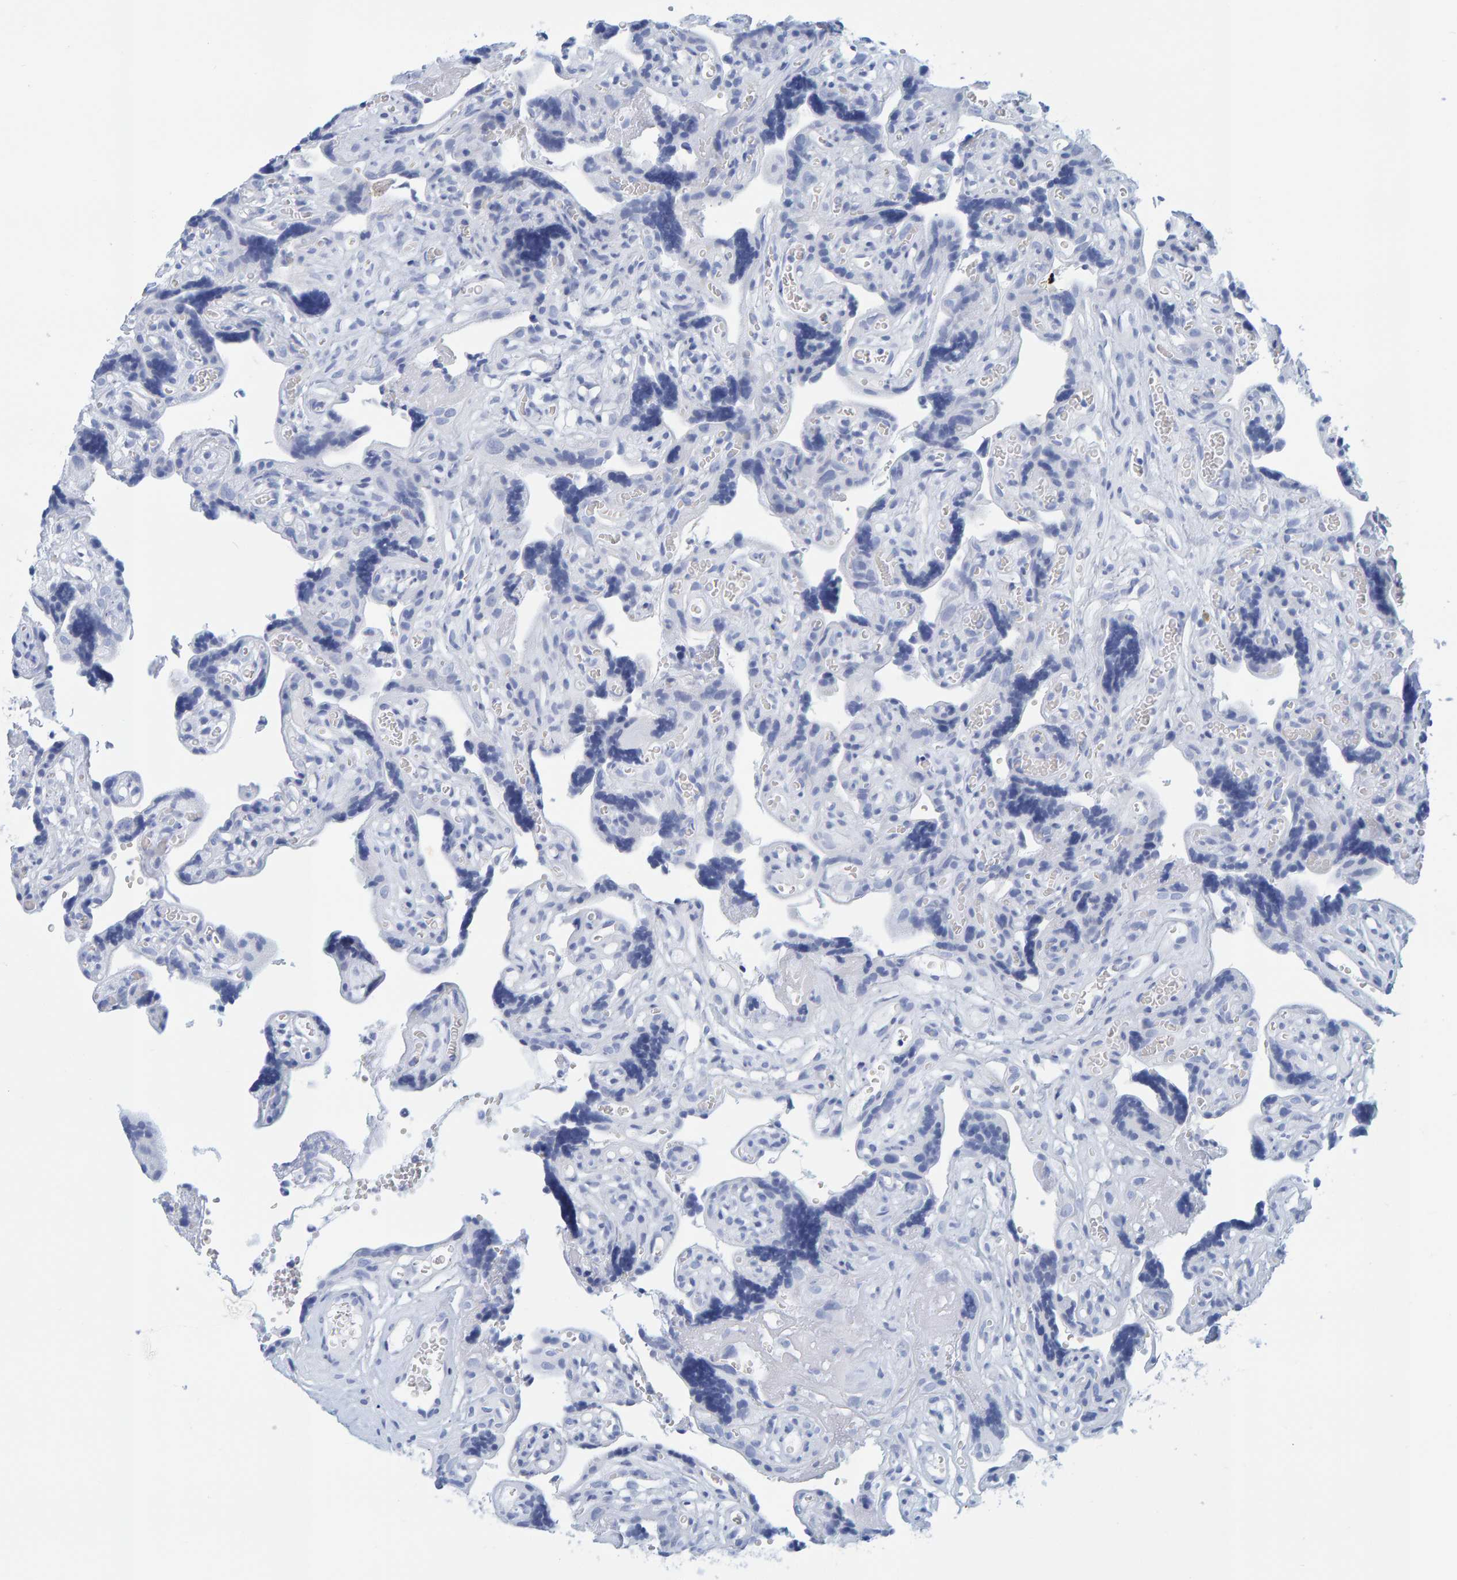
{"staining": {"intensity": "negative", "quantity": "none", "location": "none"}, "tissue": "placenta", "cell_type": "Decidual cells", "image_type": "normal", "snomed": [{"axis": "morphology", "description": "Normal tissue, NOS"}, {"axis": "topography", "description": "Placenta"}], "caption": "This is an IHC micrograph of normal human placenta. There is no staining in decidual cells.", "gene": "SFTPC", "patient": {"sex": "female", "age": 30}}